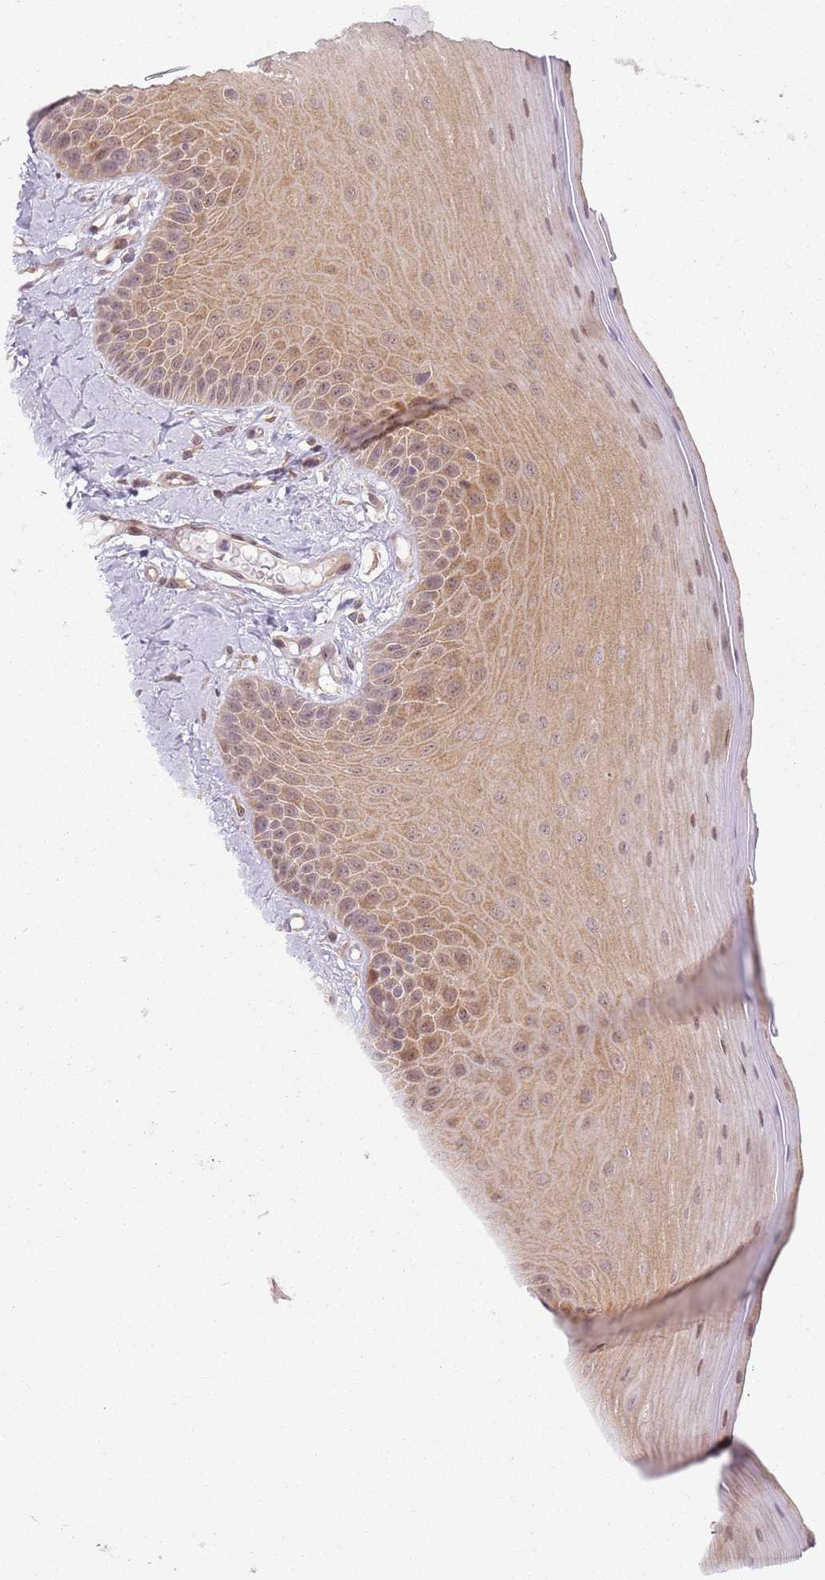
{"staining": {"intensity": "moderate", "quantity": ">75%", "location": "cytoplasmic/membranous,nuclear"}, "tissue": "oral mucosa", "cell_type": "Squamous epithelial cells", "image_type": "normal", "snomed": [{"axis": "morphology", "description": "Normal tissue, NOS"}, {"axis": "topography", "description": "Oral tissue"}], "caption": "This photomicrograph displays IHC staining of normal oral mucosa, with medium moderate cytoplasmic/membranous,nuclear positivity in about >75% of squamous epithelial cells.", "gene": "CHURC1", "patient": {"sex": "male", "age": 74}}